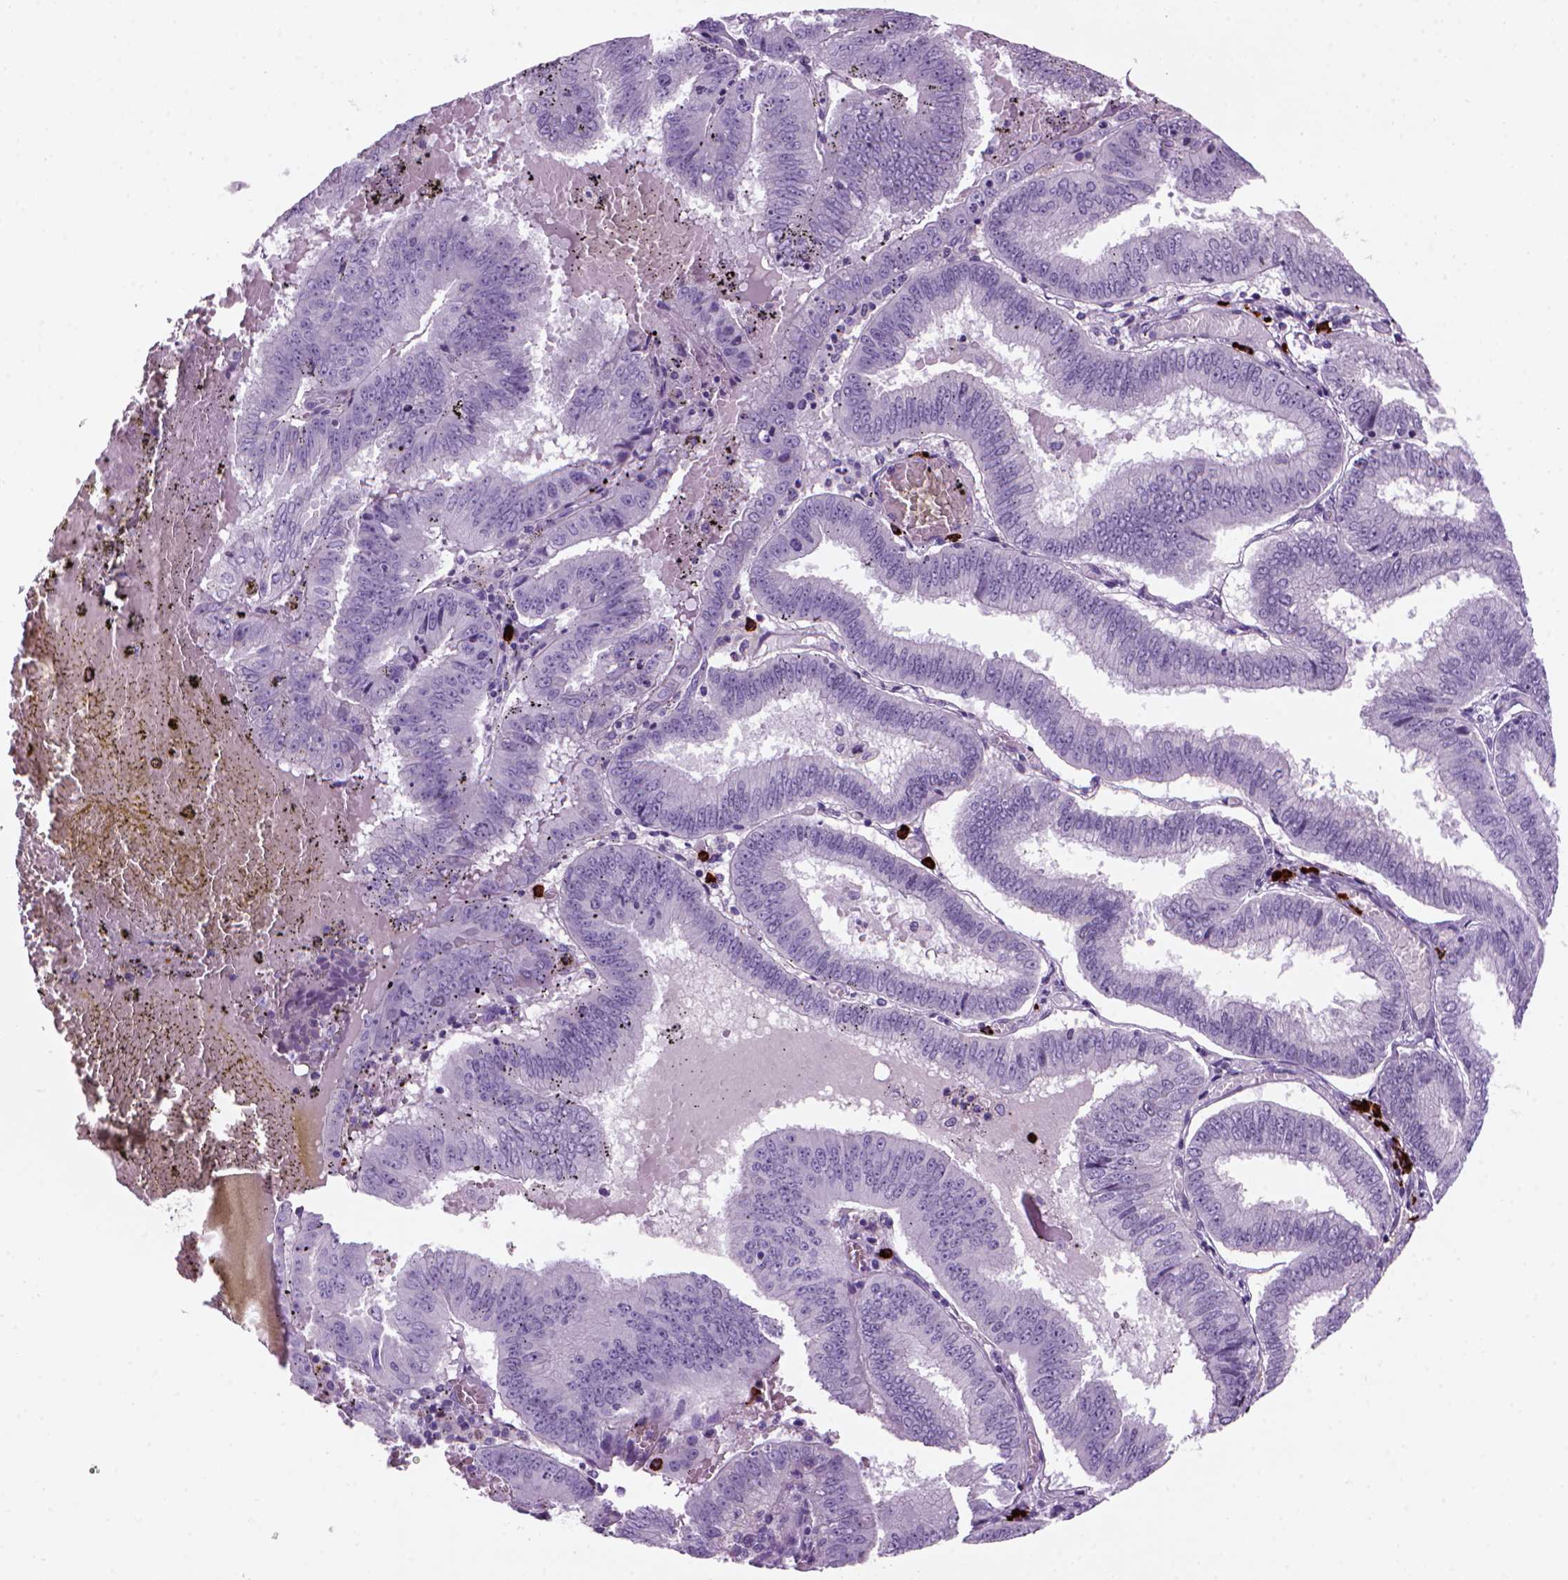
{"staining": {"intensity": "negative", "quantity": "none", "location": "none"}, "tissue": "endometrial cancer", "cell_type": "Tumor cells", "image_type": "cancer", "snomed": [{"axis": "morphology", "description": "Adenocarcinoma, NOS"}, {"axis": "topography", "description": "Endometrium"}], "caption": "The IHC image has no significant staining in tumor cells of adenocarcinoma (endometrial) tissue. The staining is performed using DAB brown chromogen with nuclei counter-stained in using hematoxylin.", "gene": "MZB1", "patient": {"sex": "female", "age": 66}}